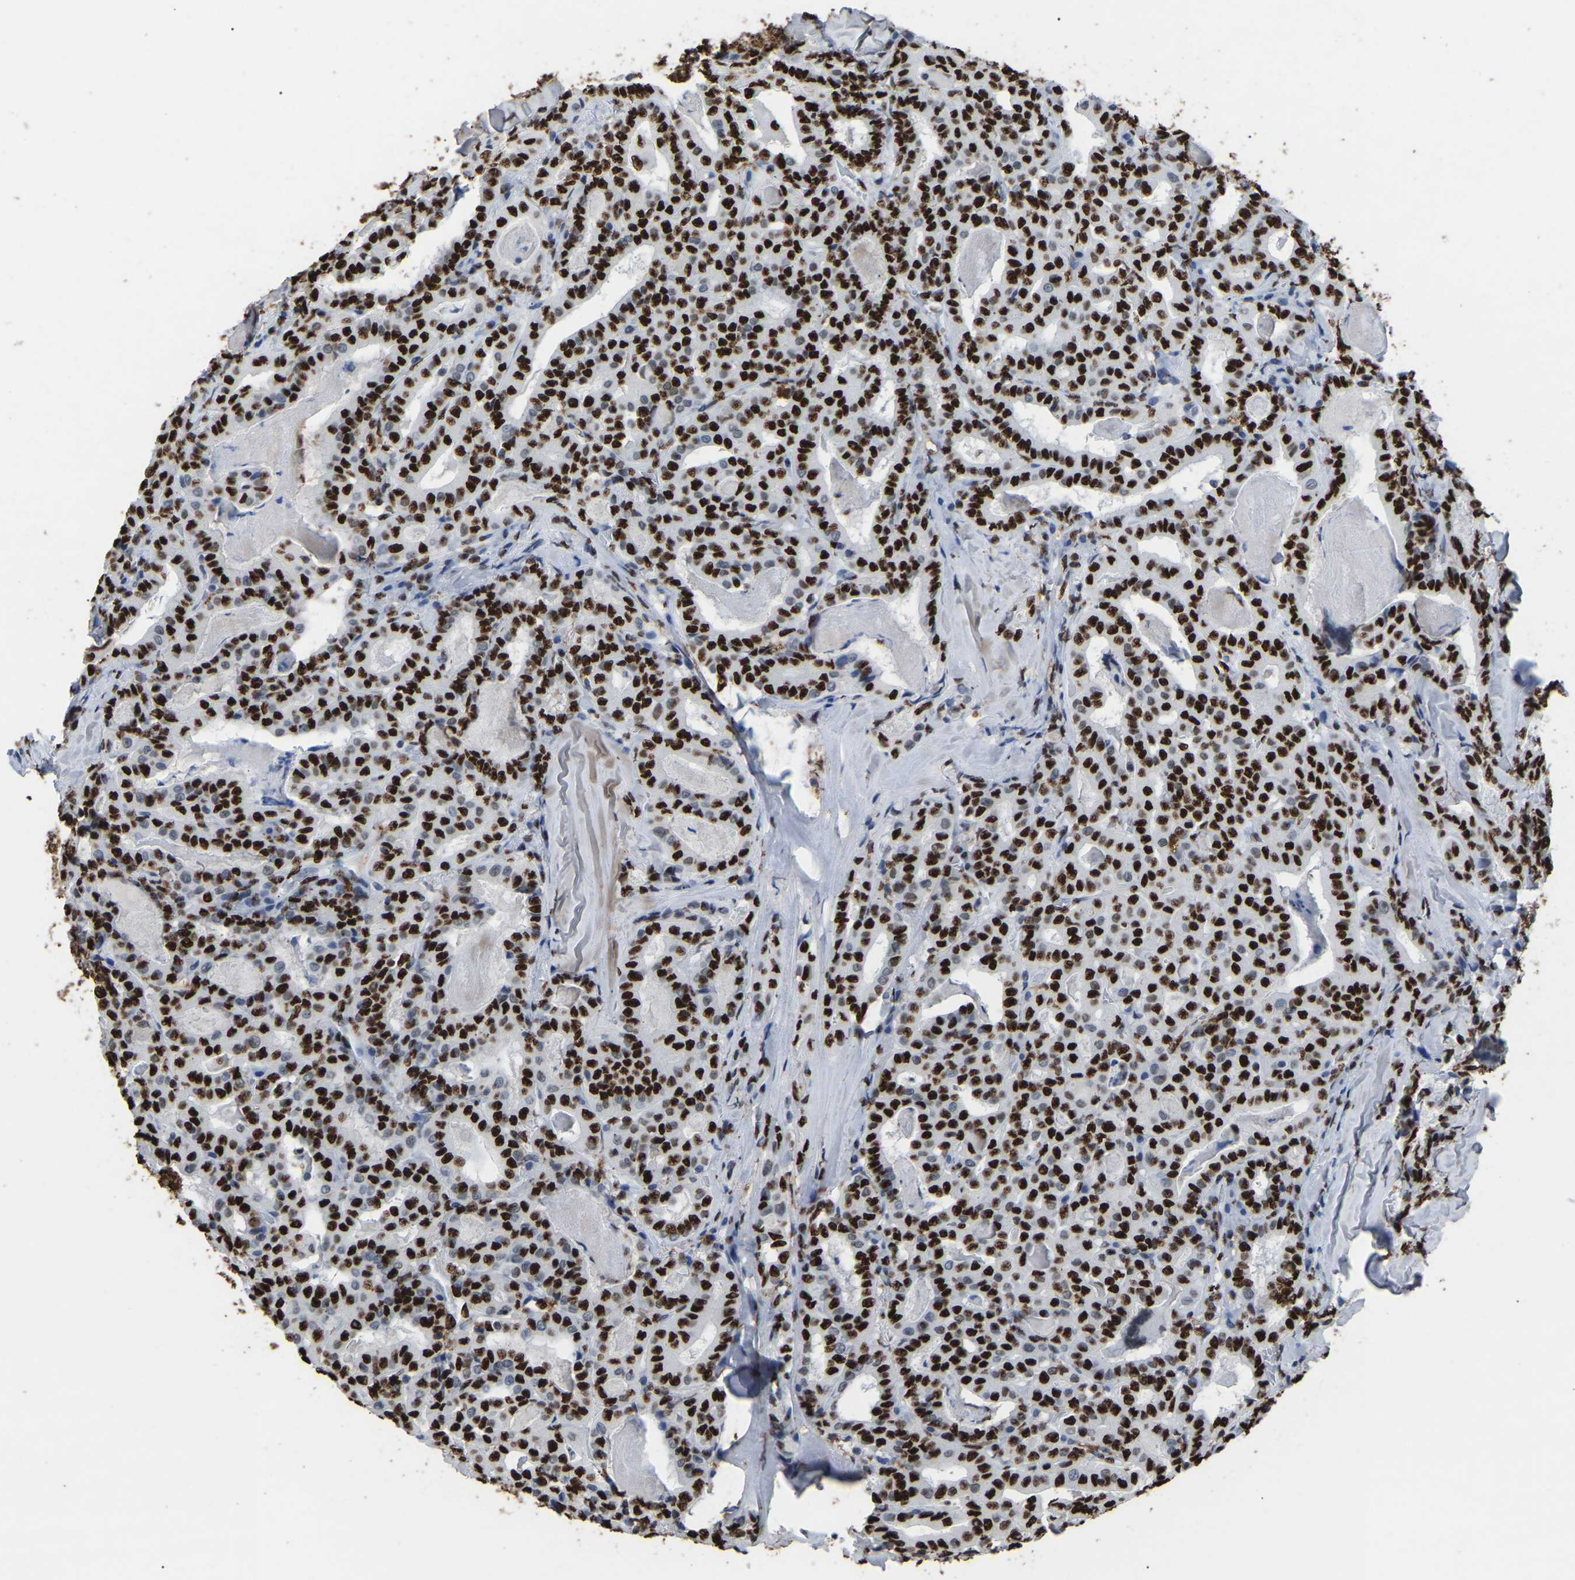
{"staining": {"intensity": "strong", "quantity": ">75%", "location": "nuclear"}, "tissue": "thyroid cancer", "cell_type": "Tumor cells", "image_type": "cancer", "snomed": [{"axis": "morphology", "description": "Papillary adenocarcinoma, NOS"}, {"axis": "topography", "description": "Thyroid gland"}], "caption": "The image displays staining of thyroid cancer (papillary adenocarcinoma), revealing strong nuclear protein positivity (brown color) within tumor cells. The protein is shown in brown color, while the nuclei are stained blue.", "gene": "RBL2", "patient": {"sex": "female", "age": 42}}